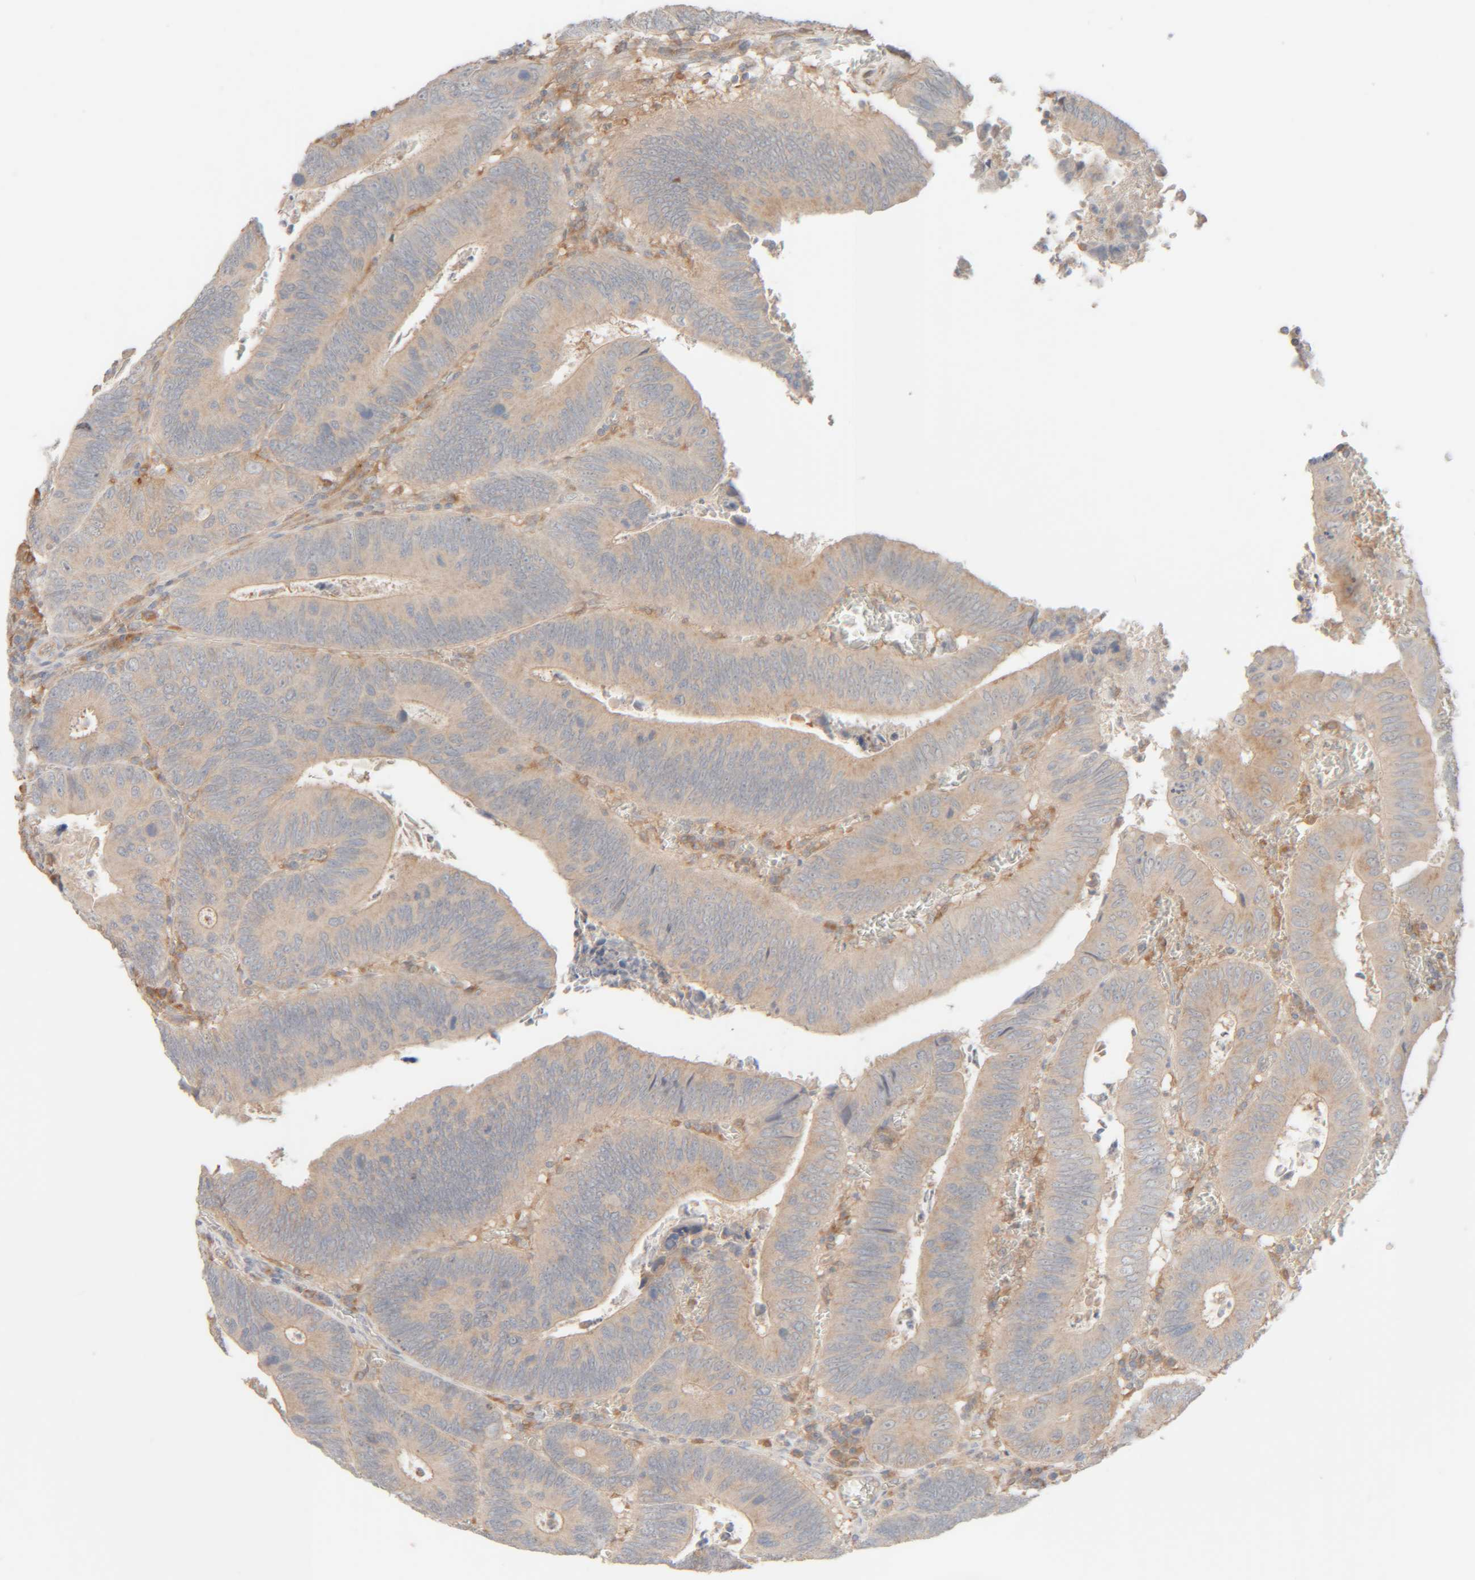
{"staining": {"intensity": "weak", "quantity": "<25%", "location": "cytoplasmic/membranous"}, "tissue": "colorectal cancer", "cell_type": "Tumor cells", "image_type": "cancer", "snomed": [{"axis": "morphology", "description": "Inflammation, NOS"}, {"axis": "morphology", "description": "Adenocarcinoma, NOS"}, {"axis": "topography", "description": "Colon"}], "caption": "IHC image of human colorectal cancer (adenocarcinoma) stained for a protein (brown), which demonstrates no positivity in tumor cells.", "gene": "TMEM192", "patient": {"sex": "male", "age": 72}}